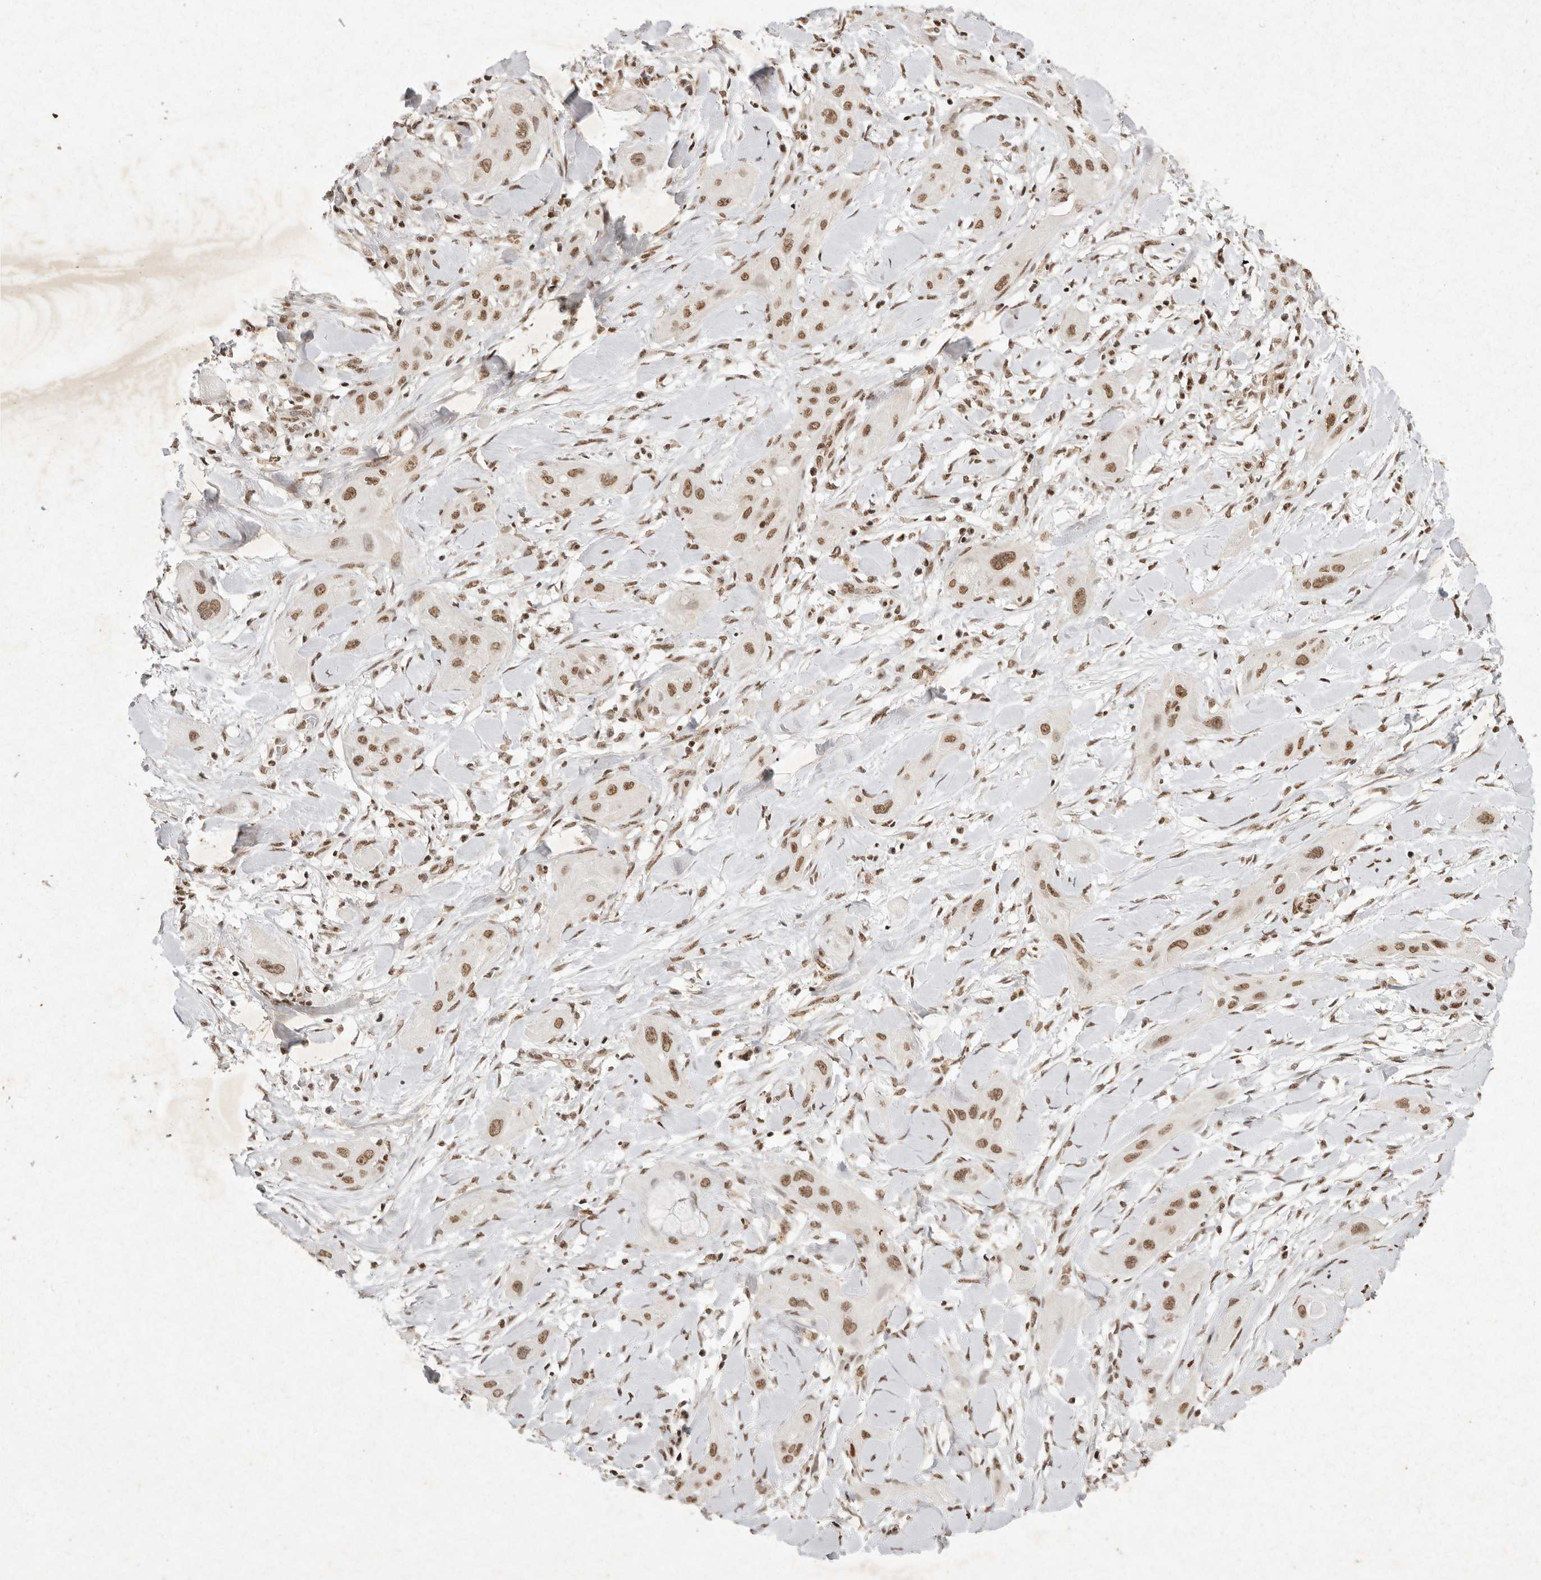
{"staining": {"intensity": "moderate", "quantity": ">75%", "location": "nuclear"}, "tissue": "lung cancer", "cell_type": "Tumor cells", "image_type": "cancer", "snomed": [{"axis": "morphology", "description": "Squamous cell carcinoma, NOS"}, {"axis": "topography", "description": "Lung"}], "caption": "Moderate nuclear expression for a protein is identified in about >75% of tumor cells of squamous cell carcinoma (lung) using immunohistochemistry.", "gene": "NKX3-2", "patient": {"sex": "female", "age": 47}}